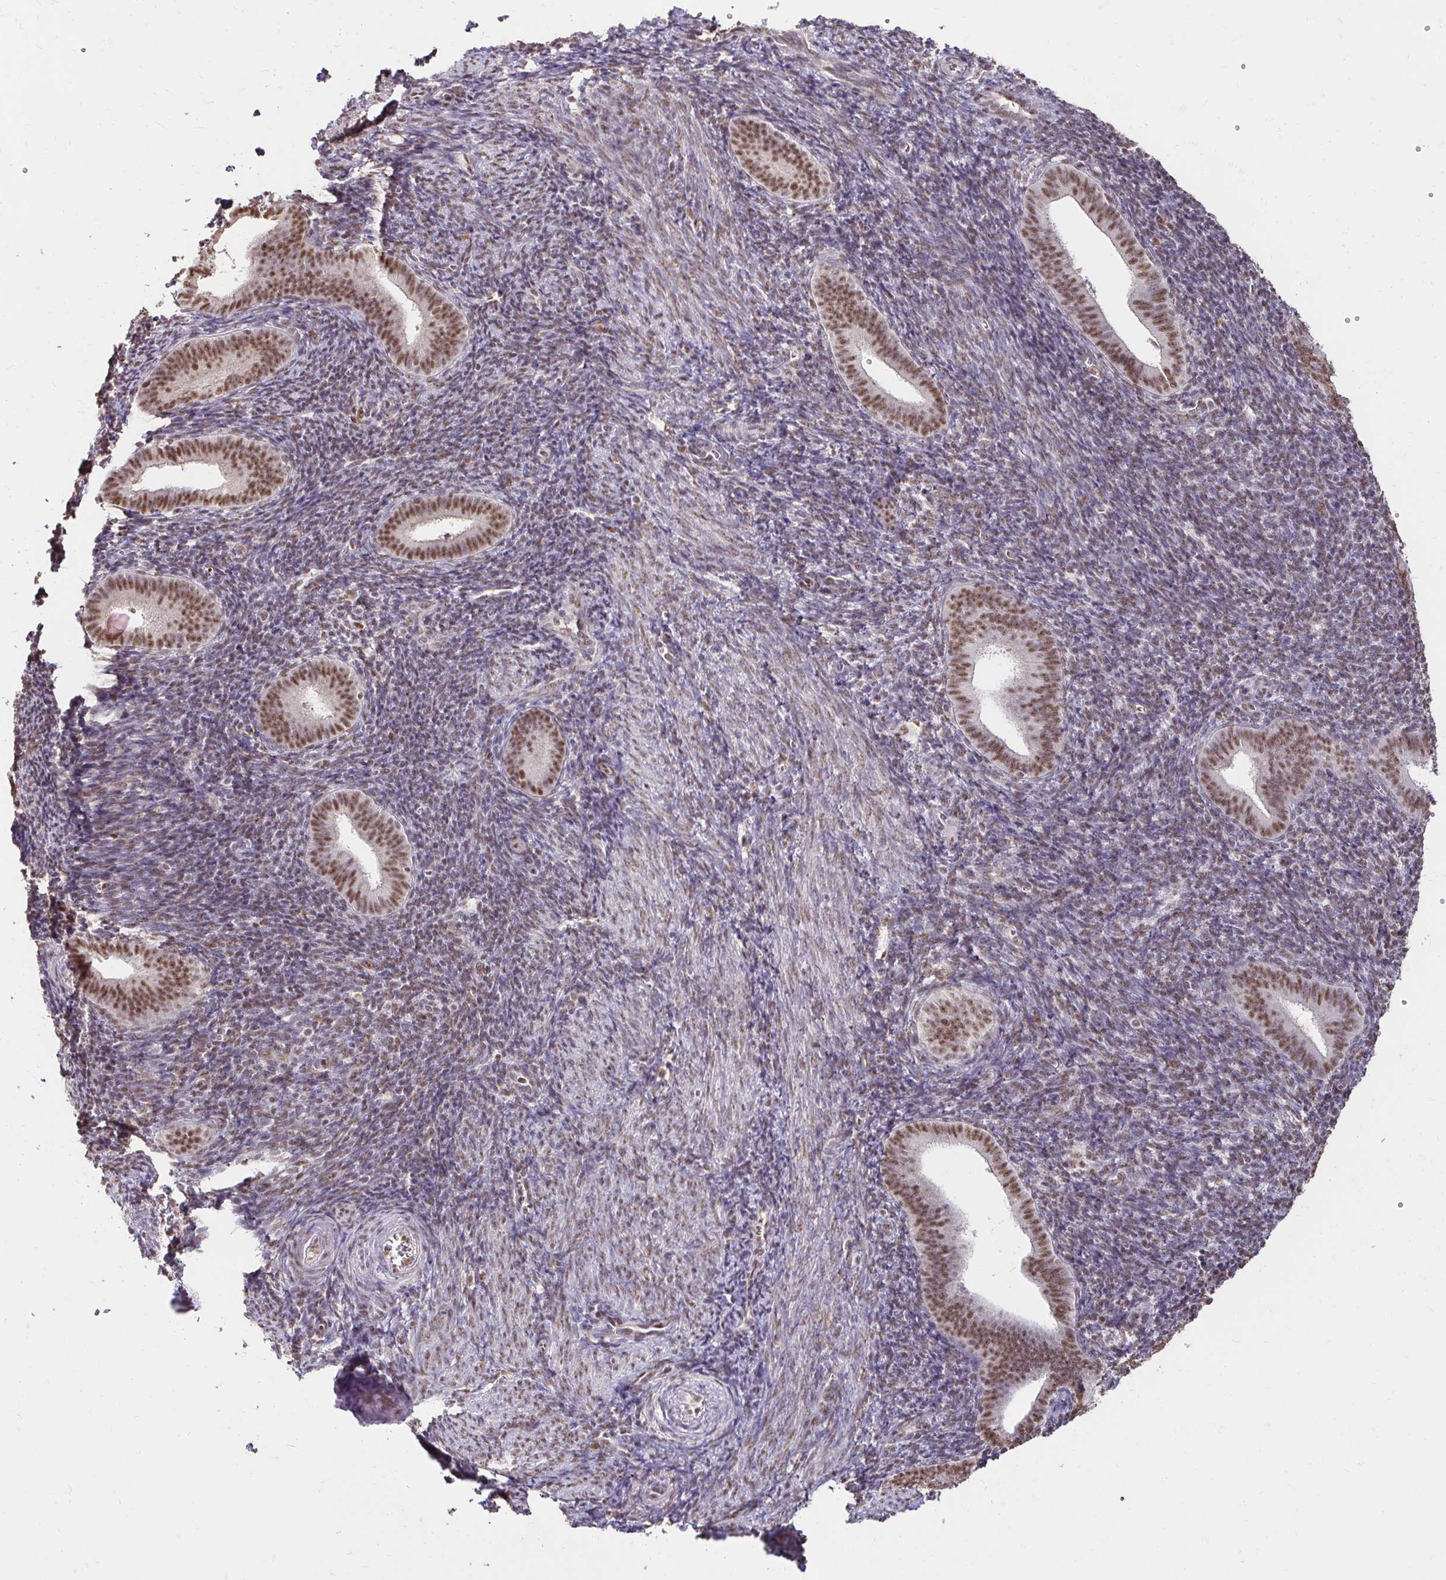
{"staining": {"intensity": "moderate", "quantity": "25%-75%", "location": "nuclear"}, "tissue": "endometrium", "cell_type": "Cells in endometrial stroma", "image_type": "normal", "snomed": [{"axis": "morphology", "description": "Normal tissue, NOS"}, {"axis": "topography", "description": "Endometrium"}], "caption": "A micrograph of human endometrium stained for a protein exhibits moderate nuclear brown staining in cells in endometrial stroma. (IHC, brightfield microscopy, high magnification).", "gene": "RIMS4", "patient": {"sex": "female", "age": 25}}